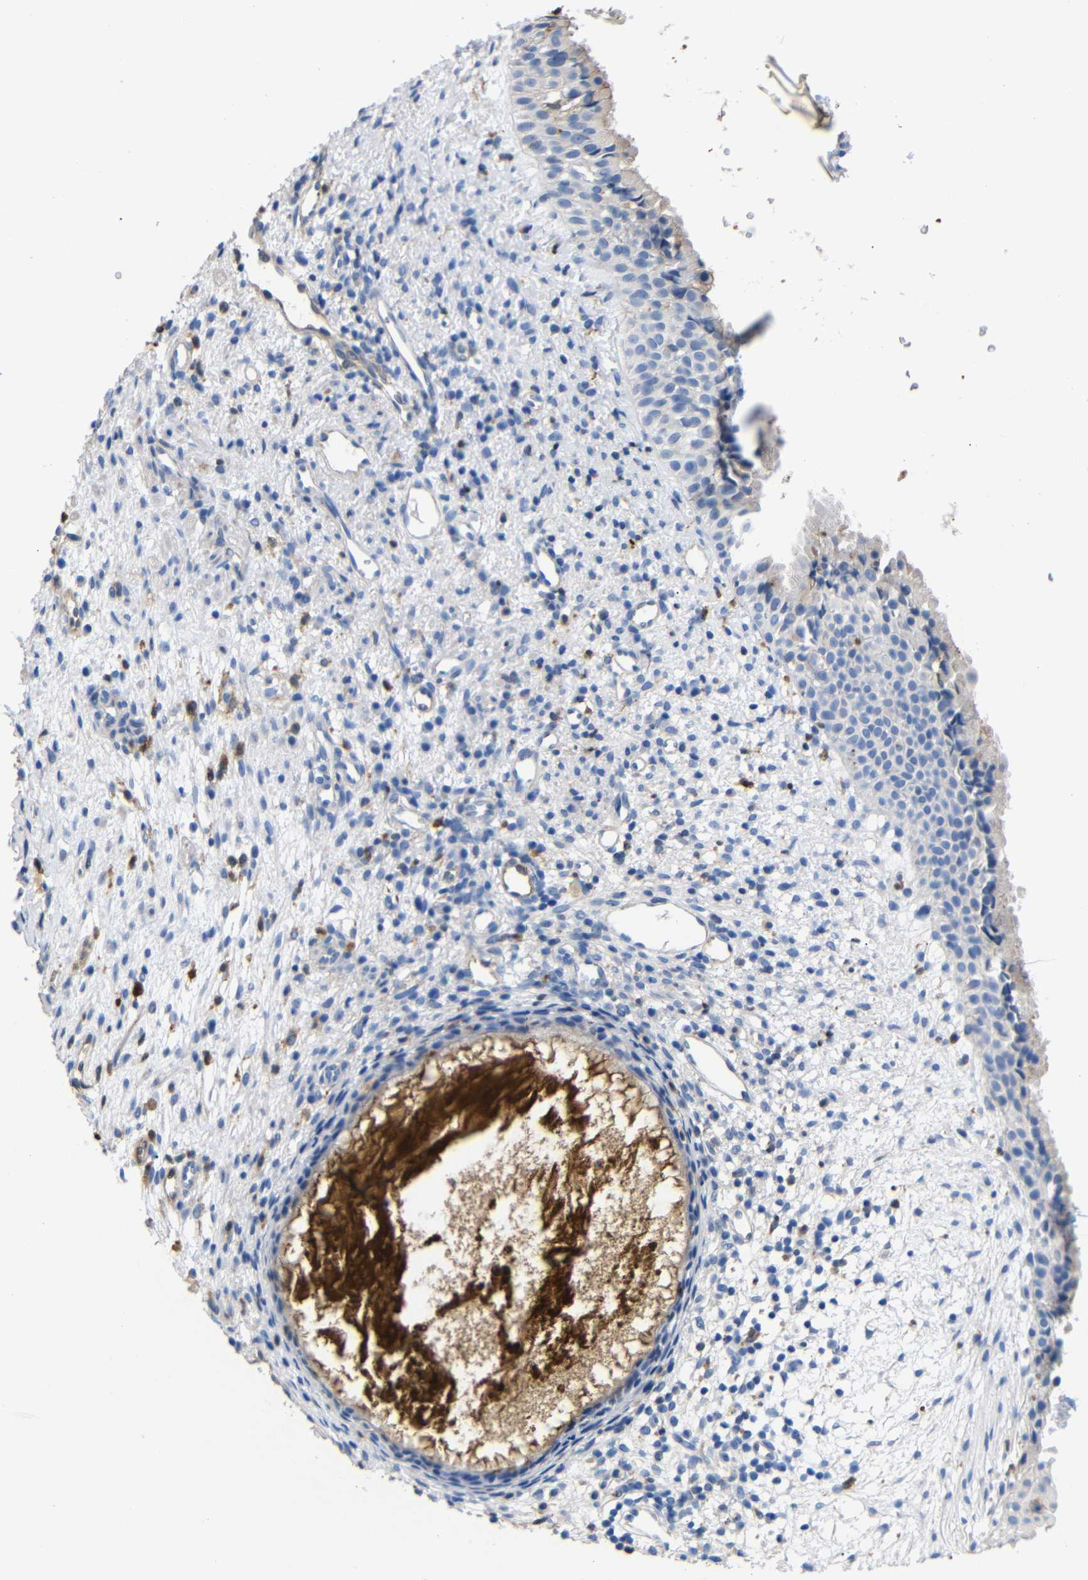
{"staining": {"intensity": "weak", "quantity": "25%-75%", "location": "cytoplasmic/membranous"}, "tissue": "nasopharynx", "cell_type": "Respiratory epithelial cells", "image_type": "normal", "snomed": [{"axis": "morphology", "description": "Normal tissue, NOS"}, {"axis": "topography", "description": "Nasopharynx"}], "caption": "The image demonstrates staining of normal nasopharynx, revealing weak cytoplasmic/membranous protein expression (brown color) within respiratory epithelial cells. (Stains: DAB (3,3'-diaminobenzidine) in brown, nuclei in blue, Microscopy: brightfield microscopy at high magnification).", "gene": "SDCBP", "patient": {"sex": "male", "age": 22}}